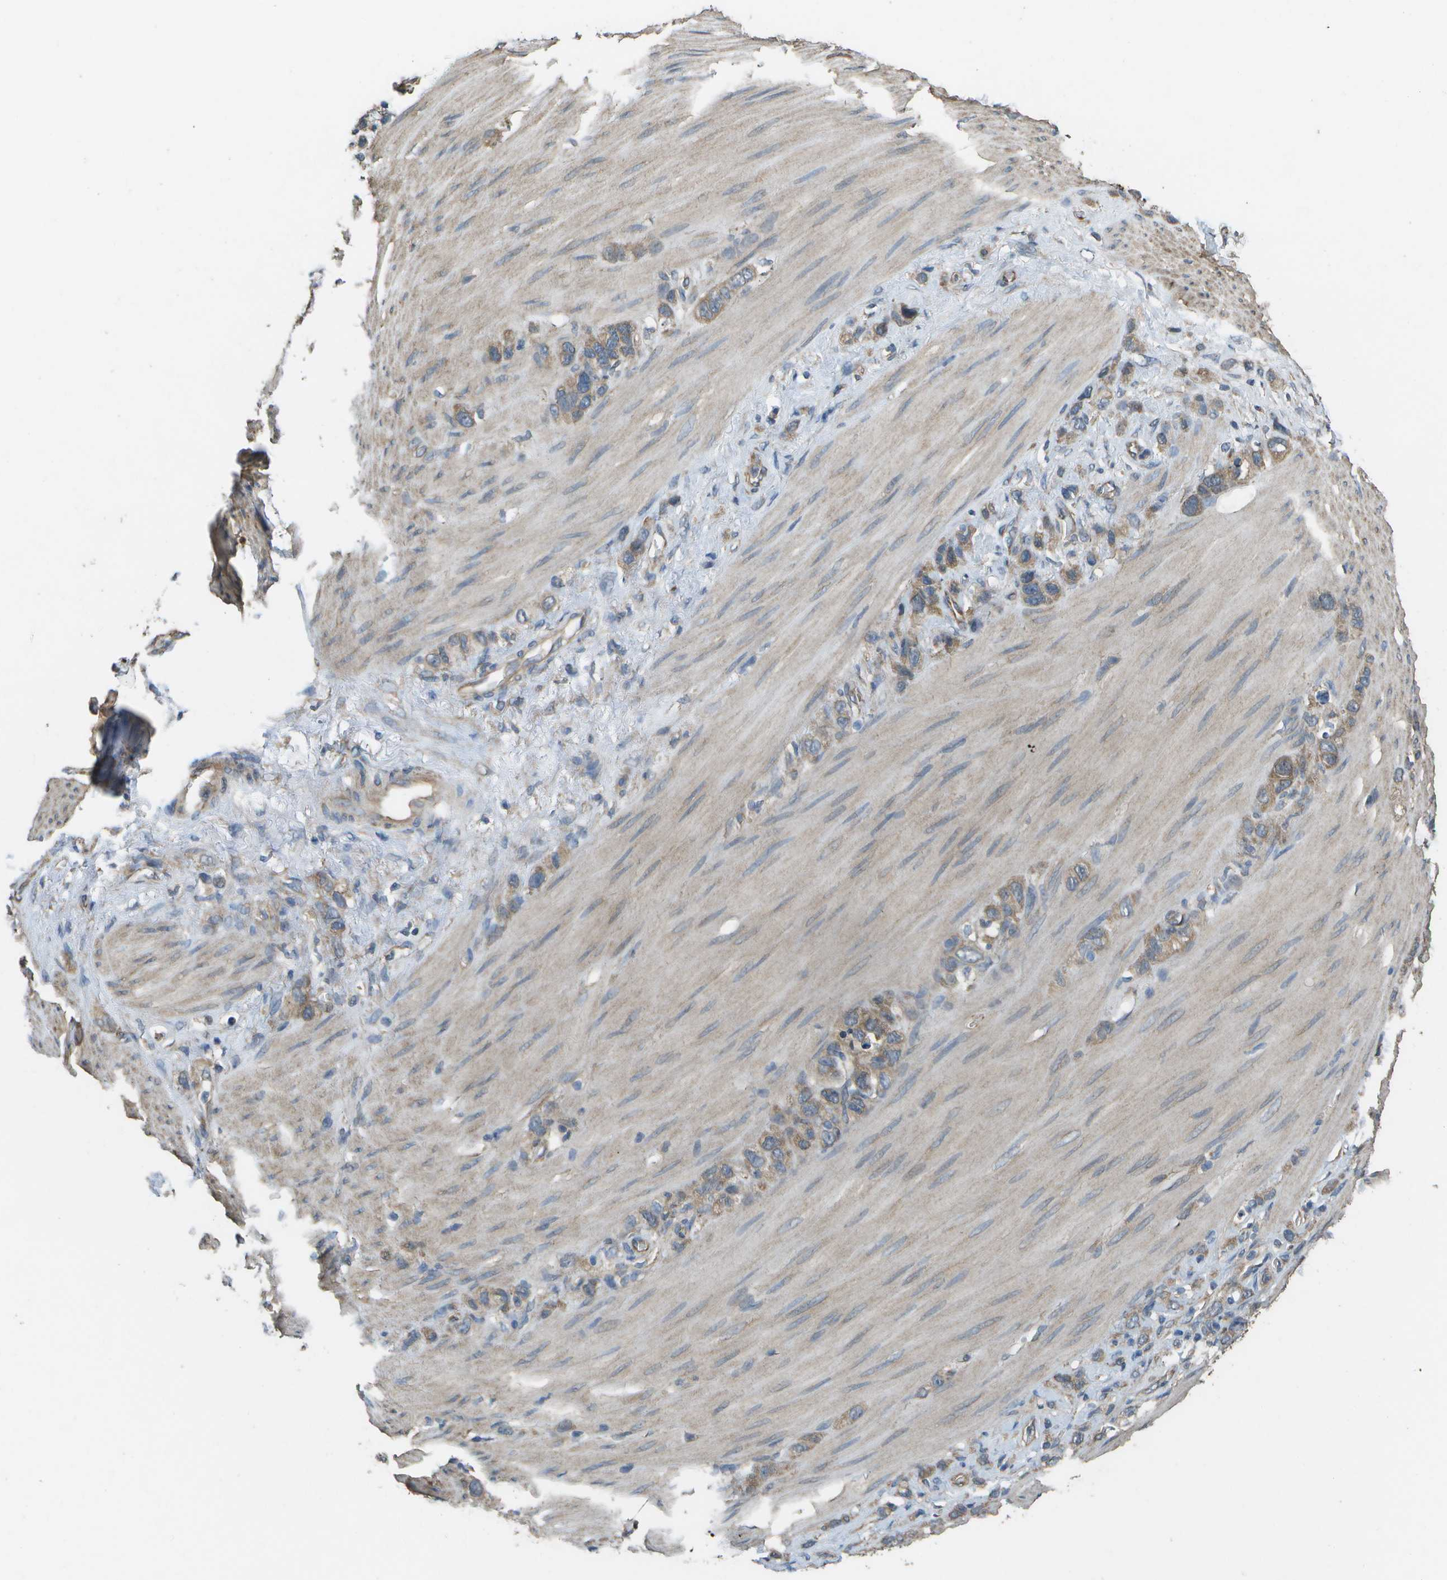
{"staining": {"intensity": "weak", "quantity": ">75%", "location": "cytoplasmic/membranous"}, "tissue": "stomach cancer", "cell_type": "Tumor cells", "image_type": "cancer", "snomed": [{"axis": "morphology", "description": "Adenocarcinoma, NOS"}, {"axis": "morphology", "description": "Adenocarcinoma, High grade"}, {"axis": "topography", "description": "Stomach, upper"}, {"axis": "topography", "description": "Stomach, lower"}], "caption": "Immunohistochemical staining of stomach cancer (high-grade adenocarcinoma) reveals low levels of weak cytoplasmic/membranous expression in approximately >75% of tumor cells.", "gene": "CLNS1A", "patient": {"sex": "female", "age": 65}}